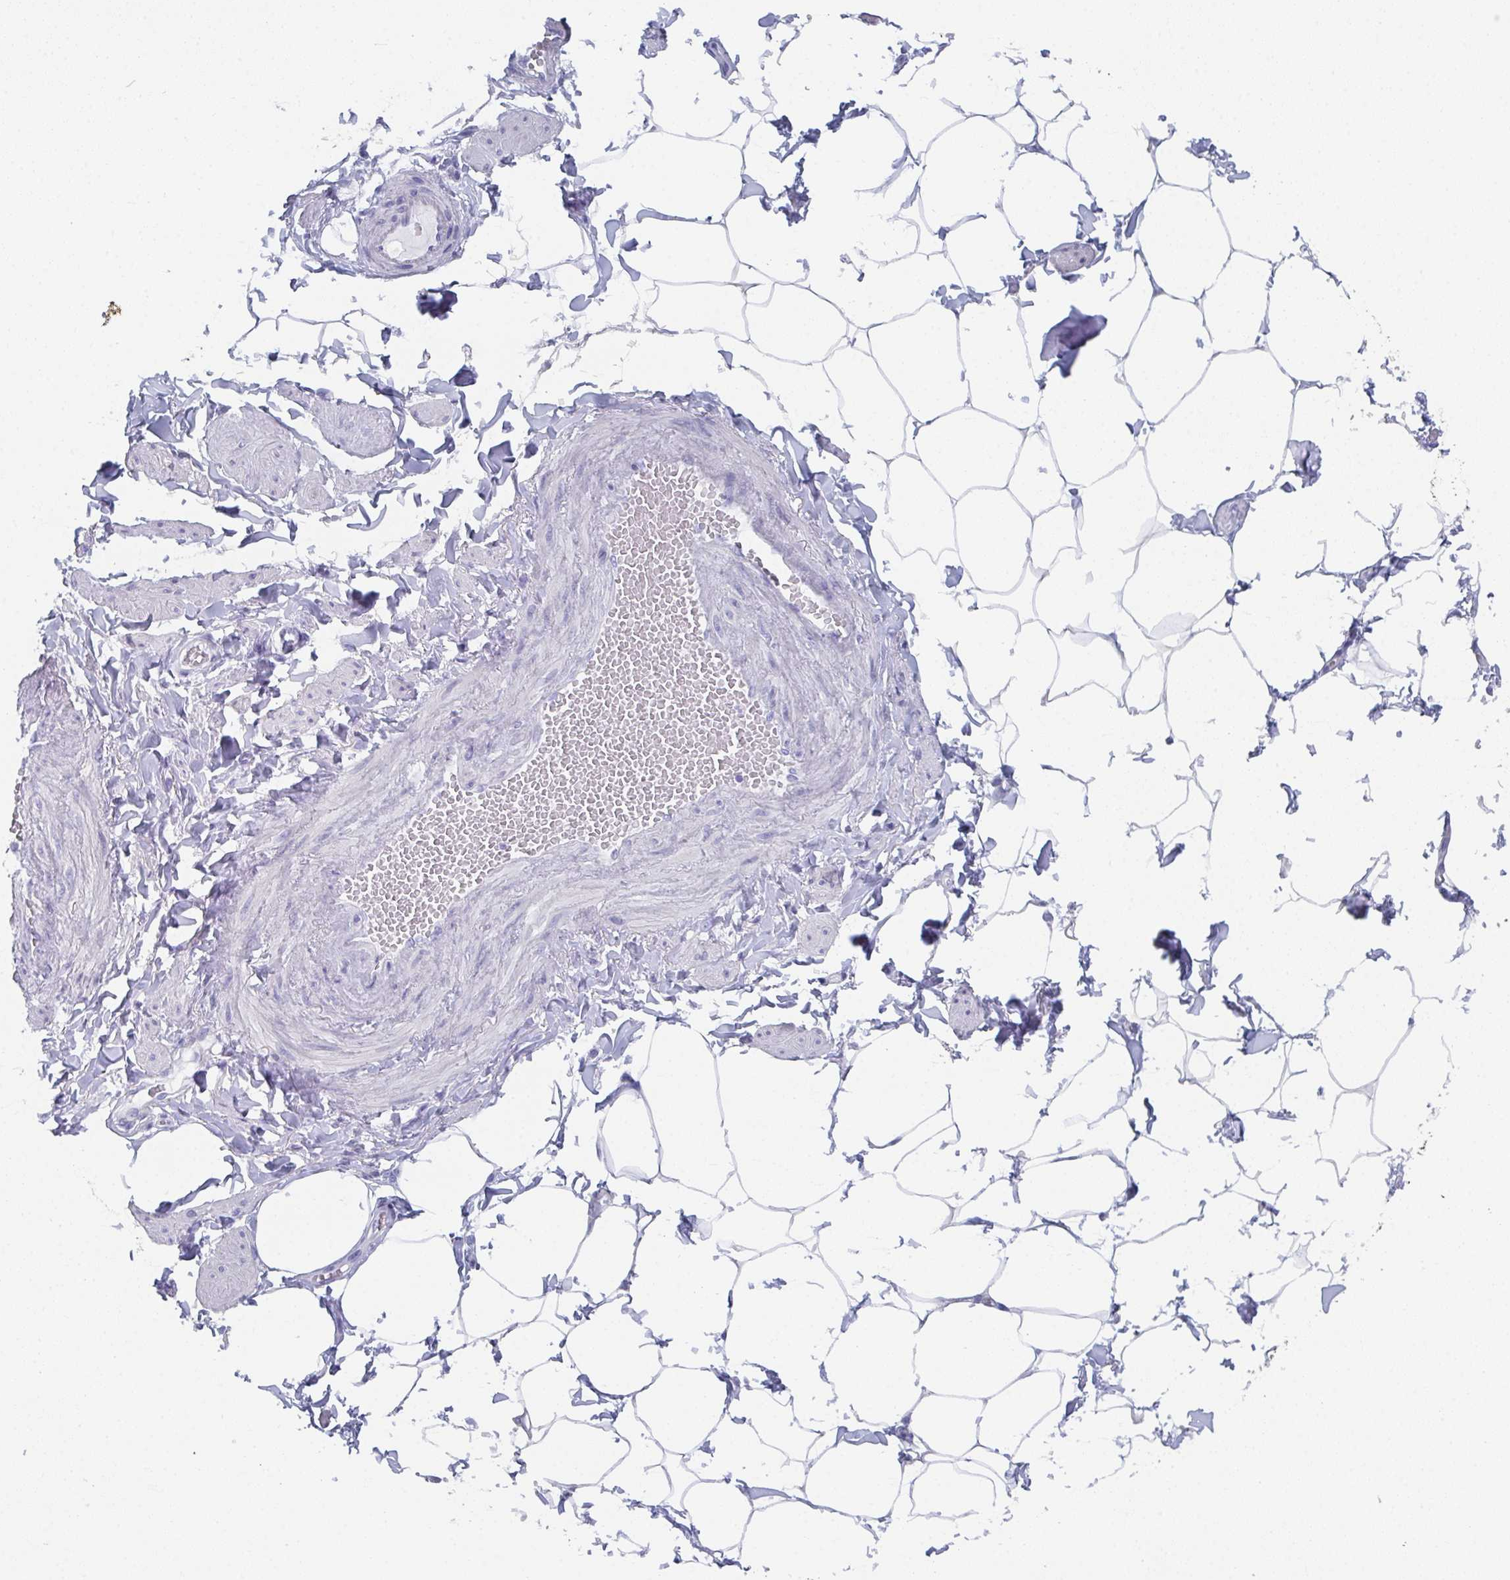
{"staining": {"intensity": "negative", "quantity": "none", "location": "none"}, "tissue": "adipose tissue", "cell_type": "Adipocytes", "image_type": "normal", "snomed": [{"axis": "morphology", "description": "Normal tissue, NOS"}, {"axis": "topography", "description": "Epididymis"}, {"axis": "topography", "description": "Peripheral nerve tissue"}], "caption": "IHC histopathology image of benign adipose tissue stained for a protein (brown), which shows no positivity in adipocytes. The staining is performed using DAB (3,3'-diaminobenzidine) brown chromogen with nuclei counter-stained in using hematoxylin.", "gene": "DYDC2", "patient": {"sex": "male", "age": 32}}